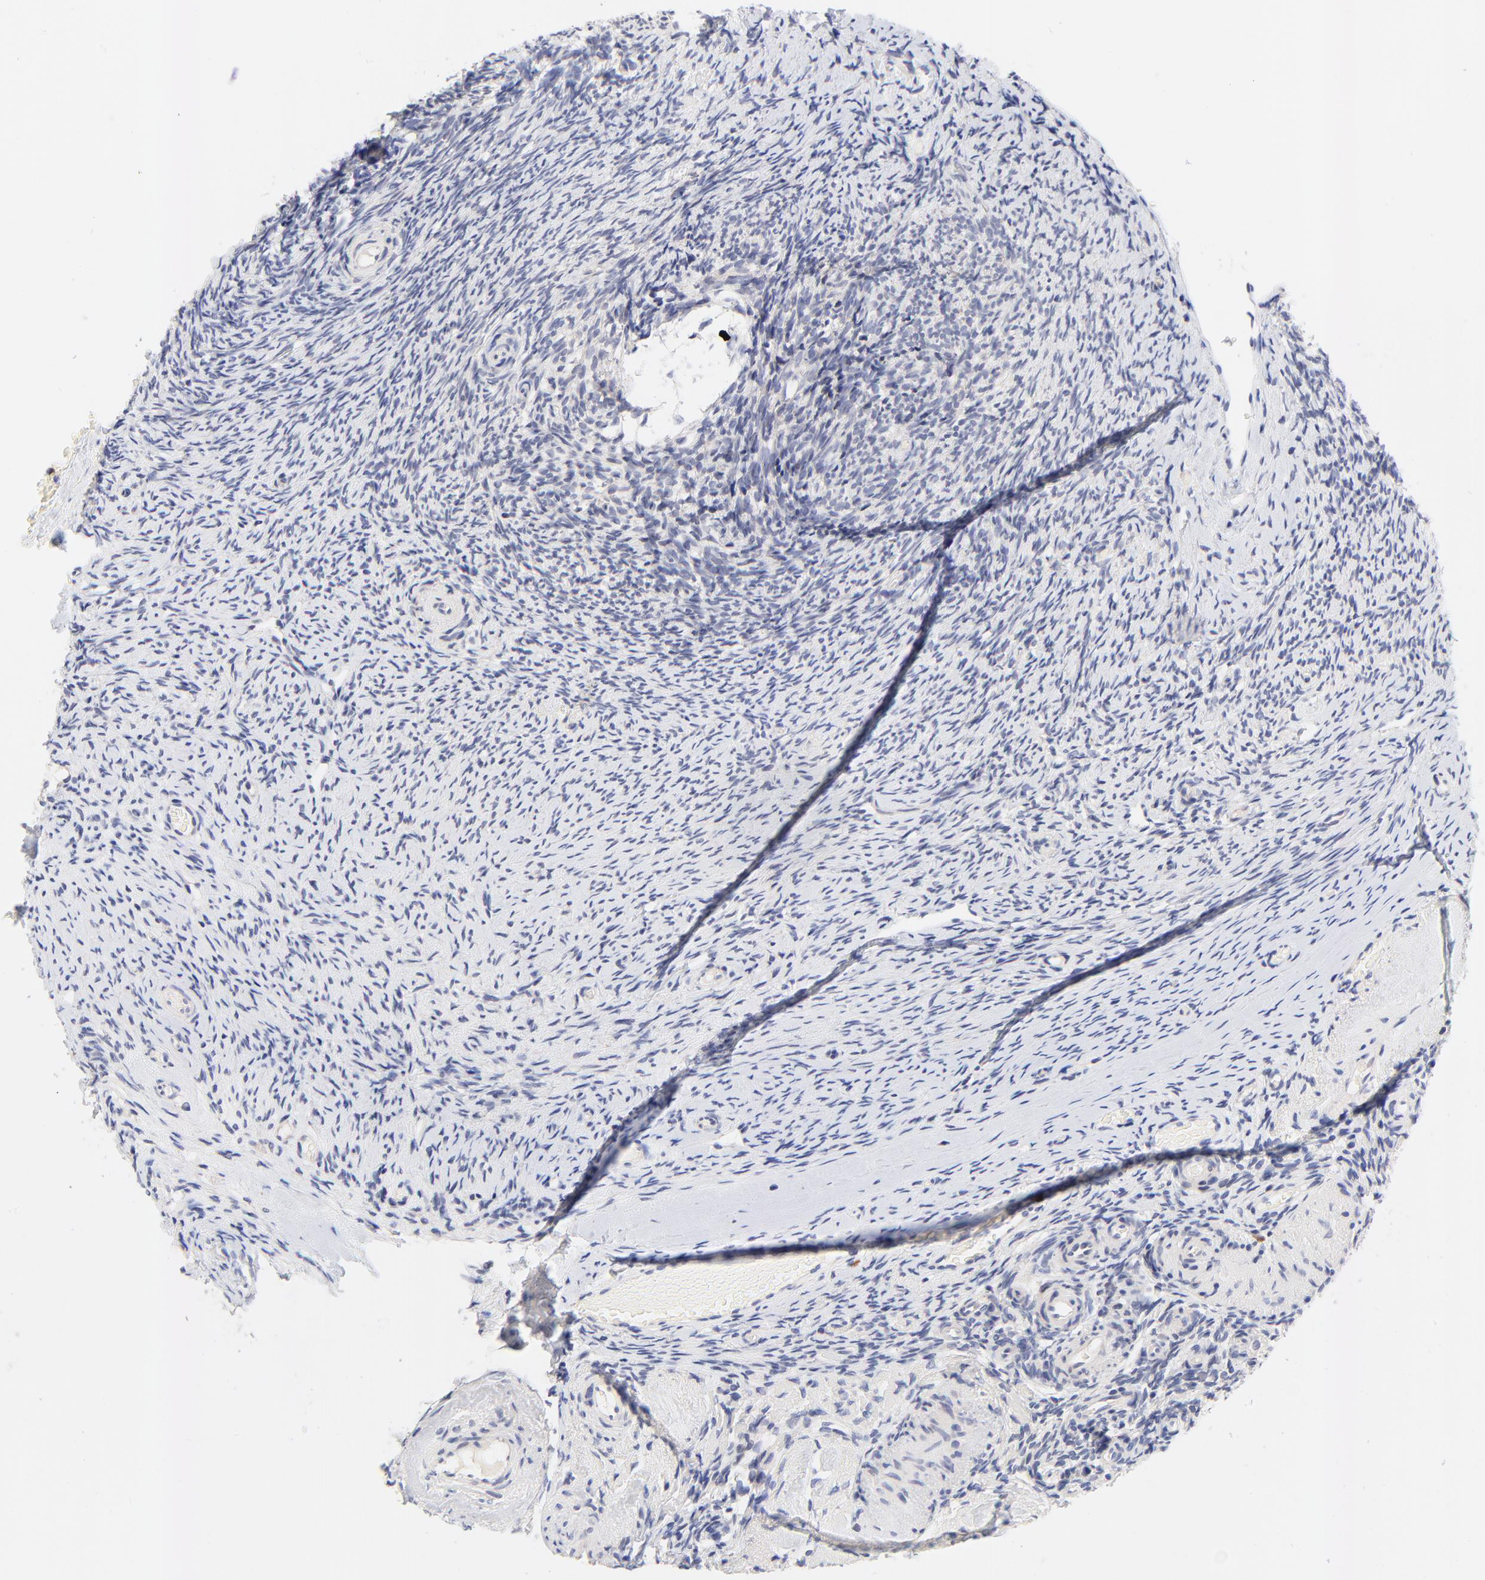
{"staining": {"intensity": "negative", "quantity": "none", "location": "none"}, "tissue": "ovary", "cell_type": "Ovarian stroma cells", "image_type": "normal", "snomed": [{"axis": "morphology", "description": "Normal tissue, NOS"}, {"axis": "topography", "description": "Ovary"}], "caption": "The micrograph exhibits no staining of ovarian stroma cells in normal ovary.", "gene": "AFF2", "patient": {"sex": "female", "age": 60}}